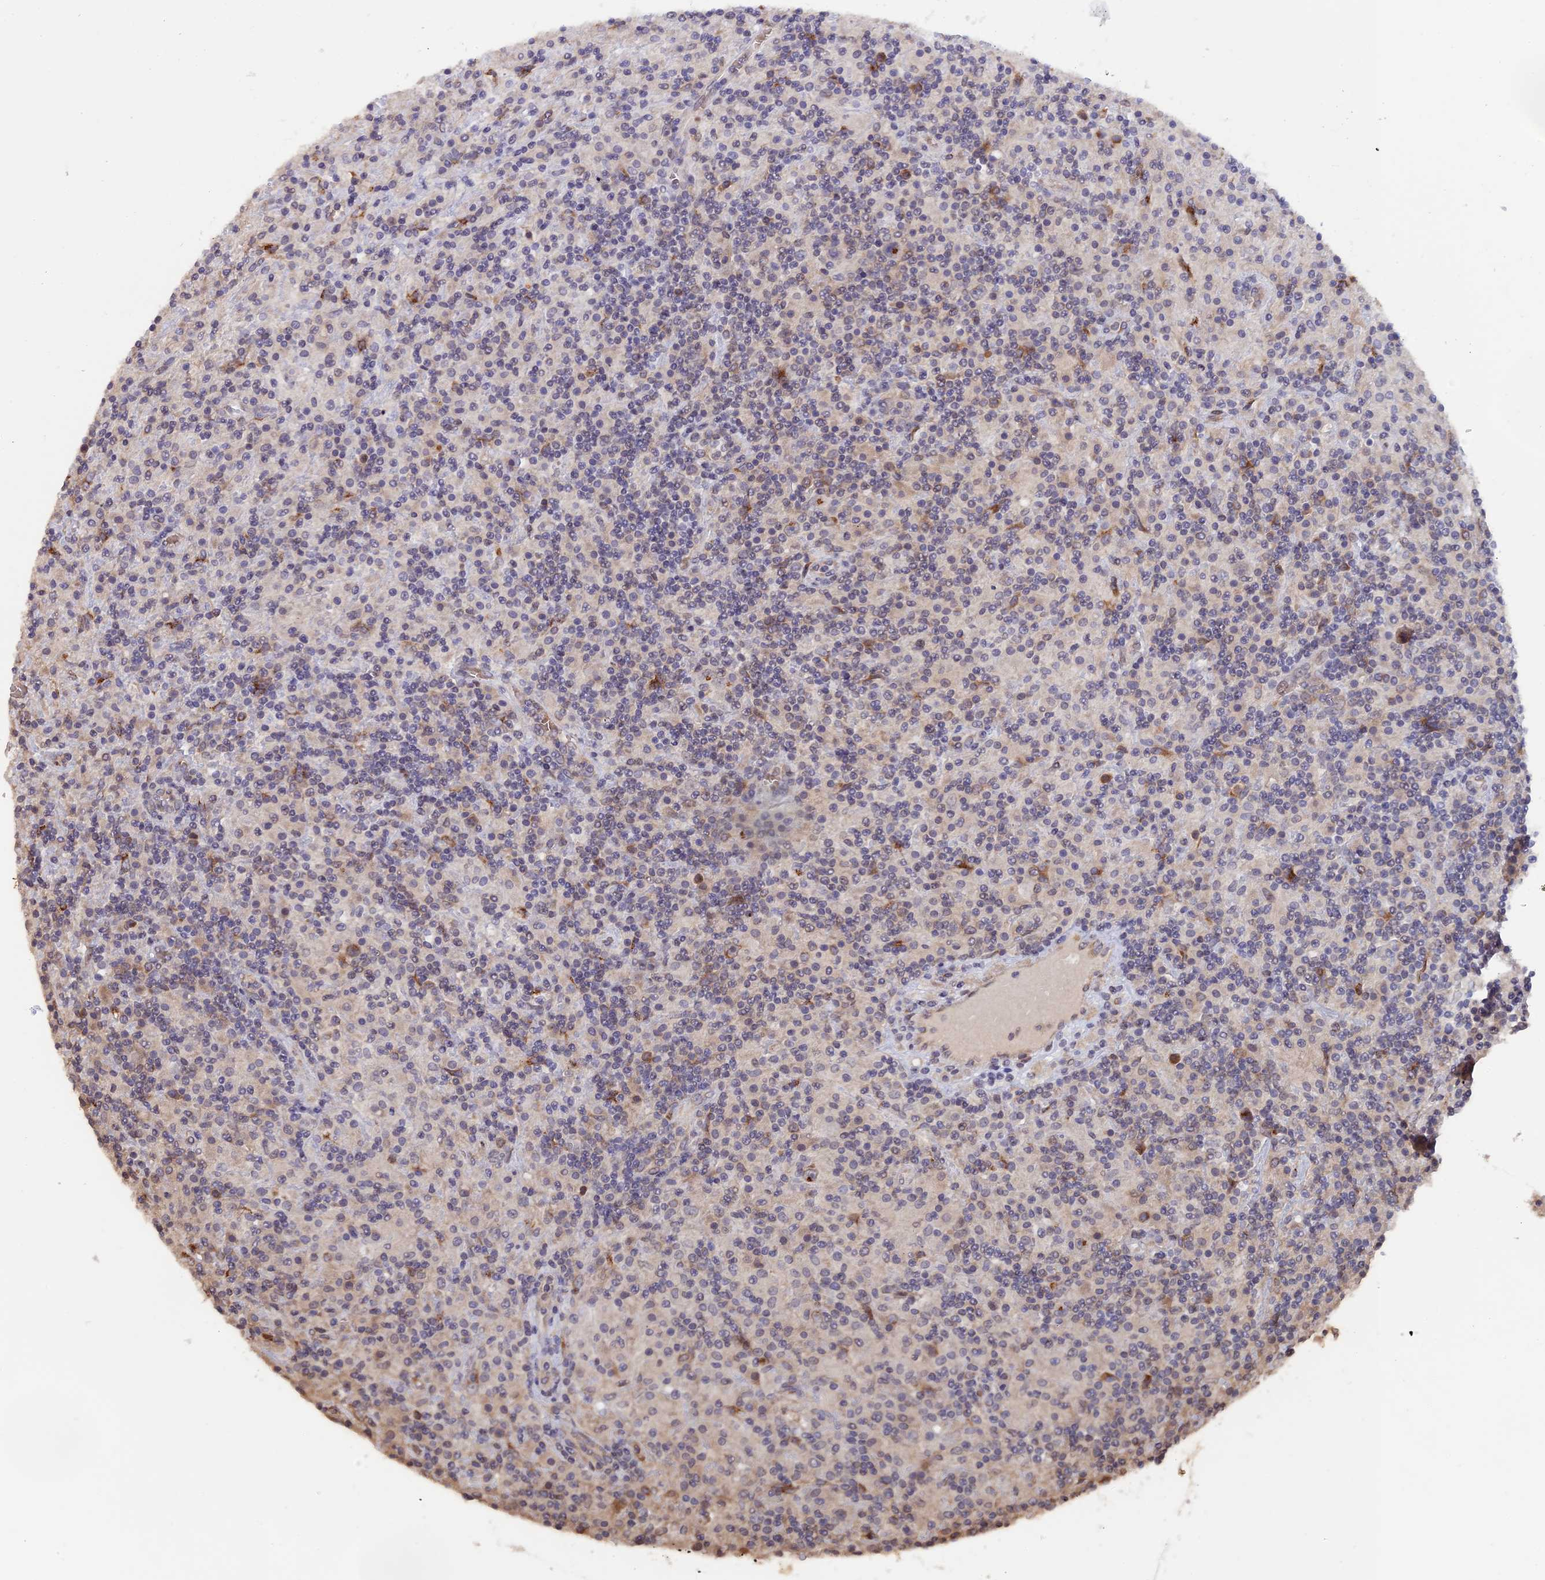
{"staining": {"intensity": "moderate", "quantity": "25%-75%", "location": "cytoplasmic/membranous"}, "tissue": "lymphoma", "cell_type": "Tumor cells", "image_type": "cancer", "snomed": [{"axis": "morphology", "description": "Hodgkin's disease, NOS"}, {"axis": "topography", "description": "Lymph node"}], "caption": "Protein analysis of Hodgkin's disease tissue shows moderate cytoplasmic/membranous positivity in approximately 25%-75% of tumor cells.", "gene": "SNX17", "patient": {"sex": "male", "age": 70}}